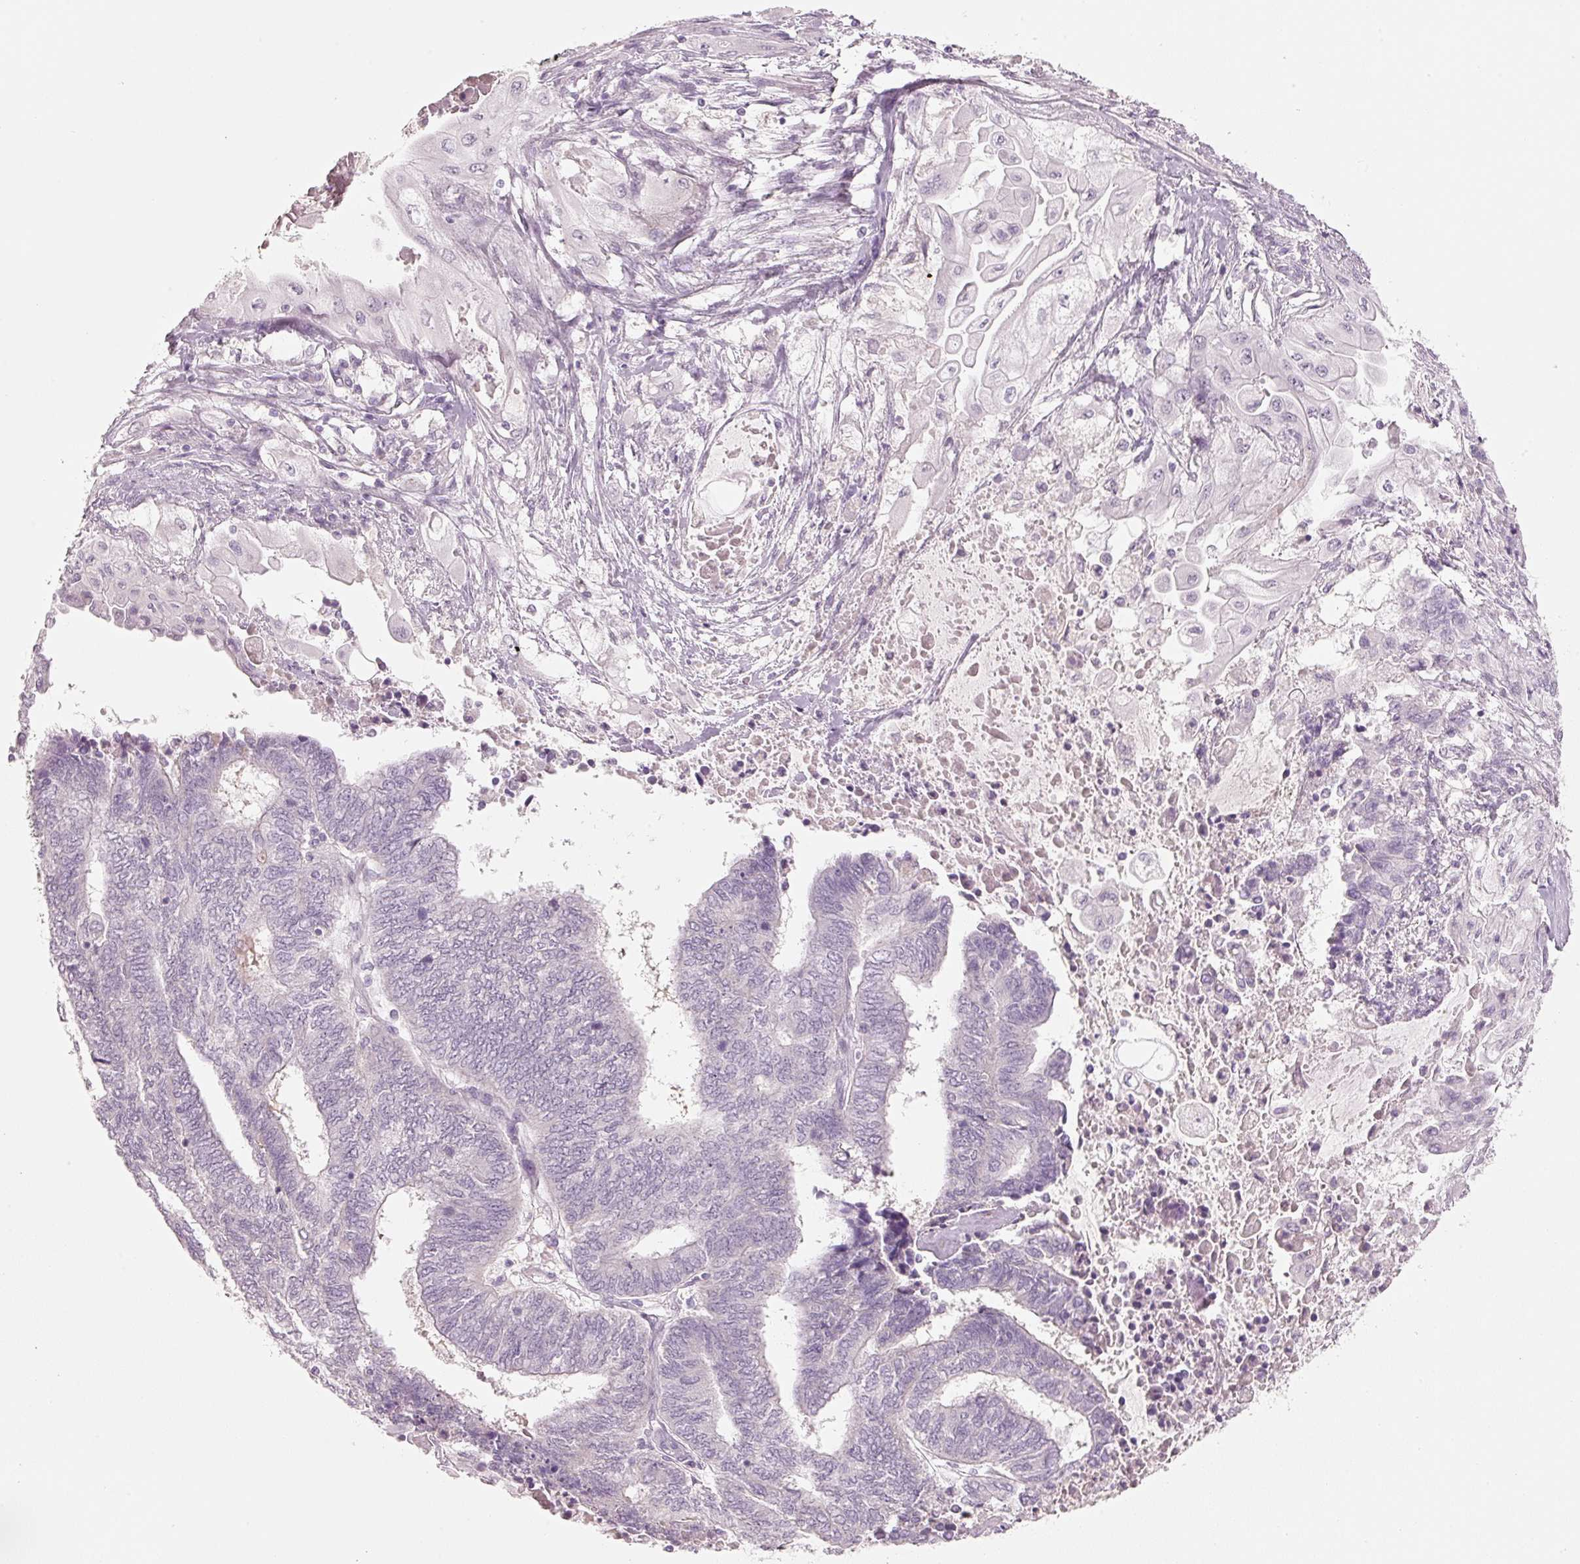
{"staining": {"intensity": "negative", "quantity": "none", "location": "none"}, "tissue": "endometrial cancer", "cell_type": "Tumor cells", "image_type": "cancer", "snomed": [{"axis": "morphology", "description": "Adenocarcinoma, NOS"}, {"axis": "topography", "description": "Uterus"}, {"axis": "topography", "description": "Endometrium"}], "caption": "This is an immunohistochemistry photomicrograph of human adenocarcinoma (endometrial). There is no expression in tumor cells.", "gene": "STEAP1", "patient": {"sex": "female", "age": 70}}